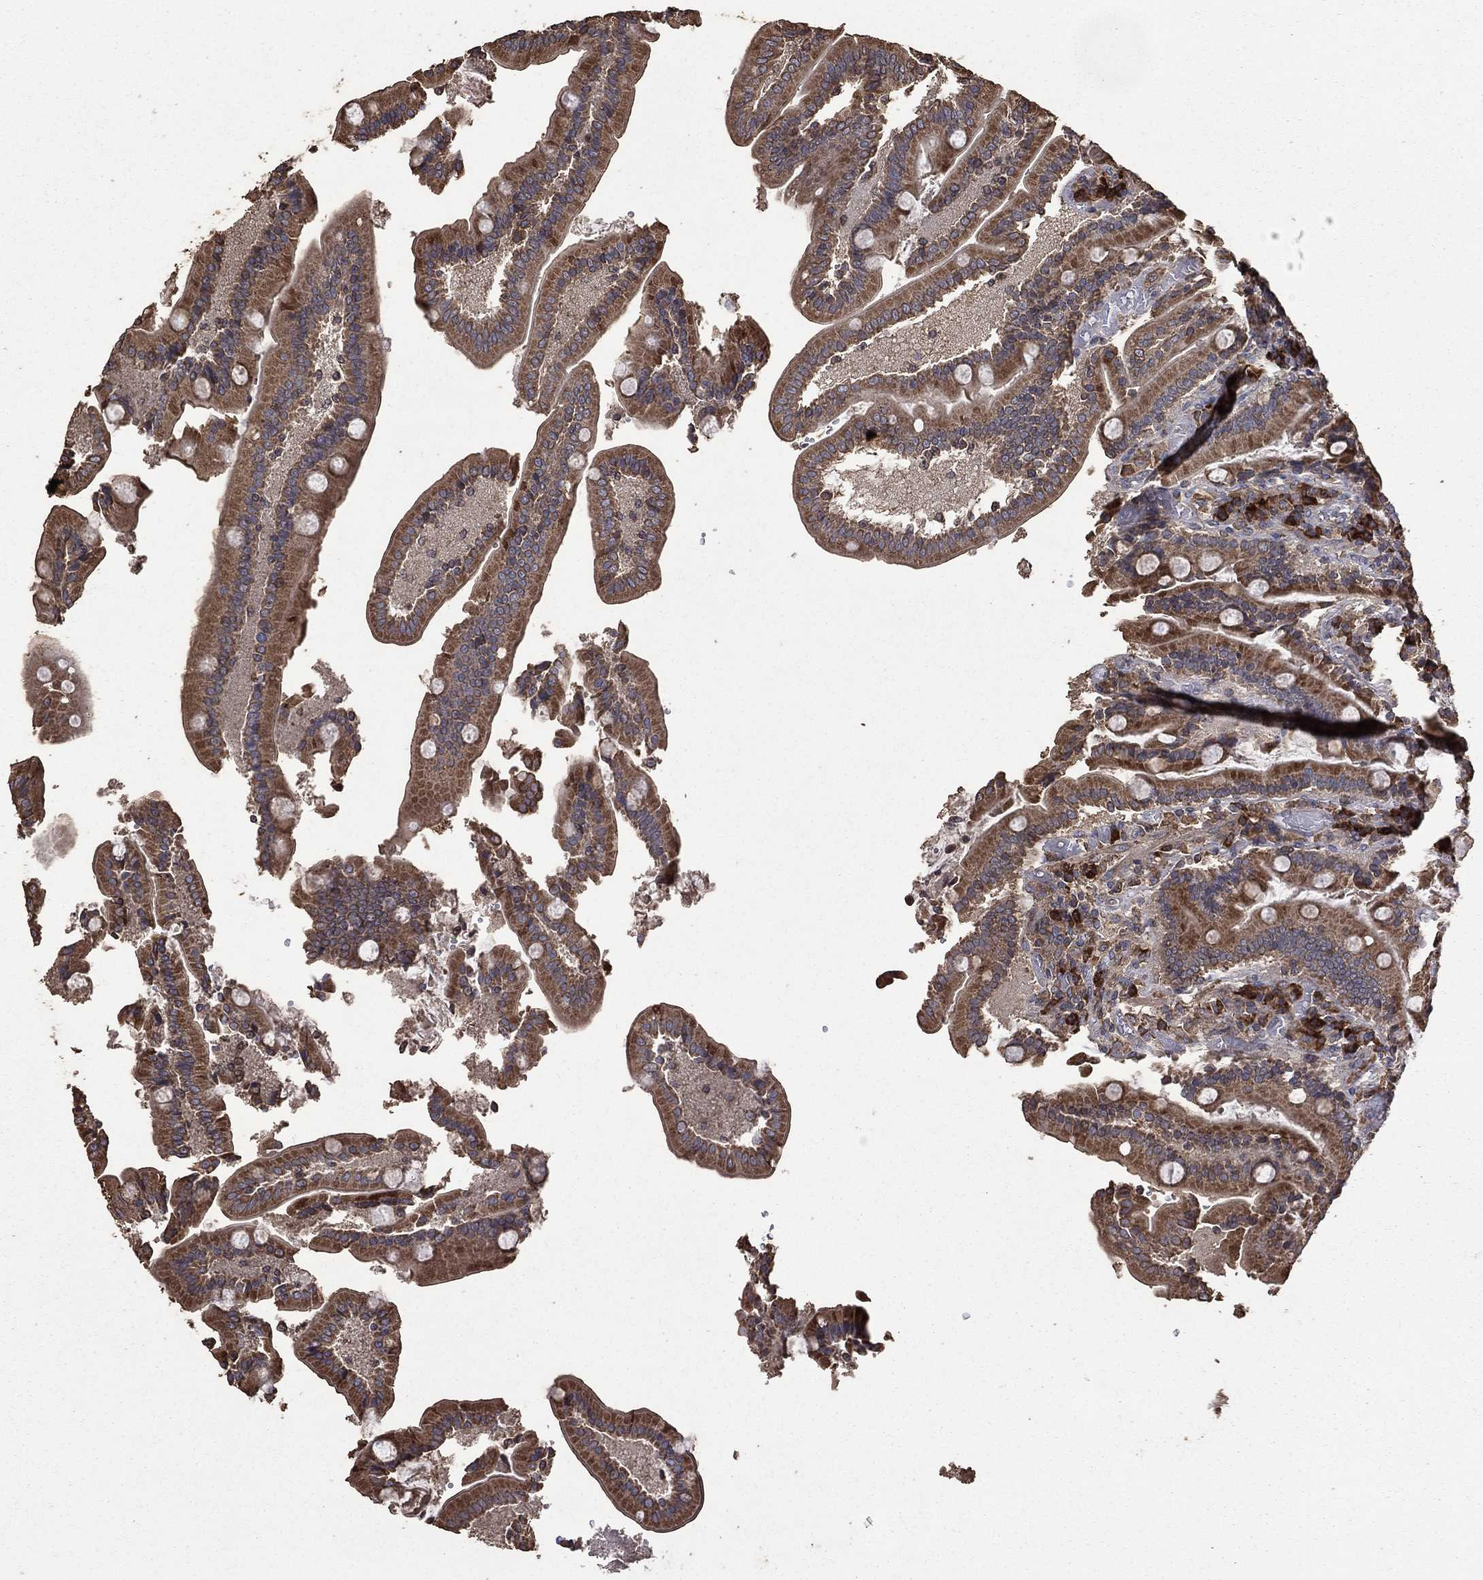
{"staining": {"intensity": "strong", "quantity": ">75%", "location": "cytoplasmic/membranous"}, "tissue": "duodenum", "cell_type": "Glandular cells", "image_type": "normal", "snomed": [{"axis": "morphology", "description": "Normal tissue, NOS"}, {"axis": "topography", "description": "Duodenum"}], "caption": "Immunohistochemistry (IHC) staining of normal duodenum, which shows high levels of strong cytoplasmic/membranous staining in approximately >75% of glandular cells indicating strong cytoplasmic/membranous protein expression. The staining was performed using DAB (brown) for protein detection and nuclei were counterstained in hematoxylin (blue).", "gene": "METTL27", "patient": {"sex": "female", "age": 62}}